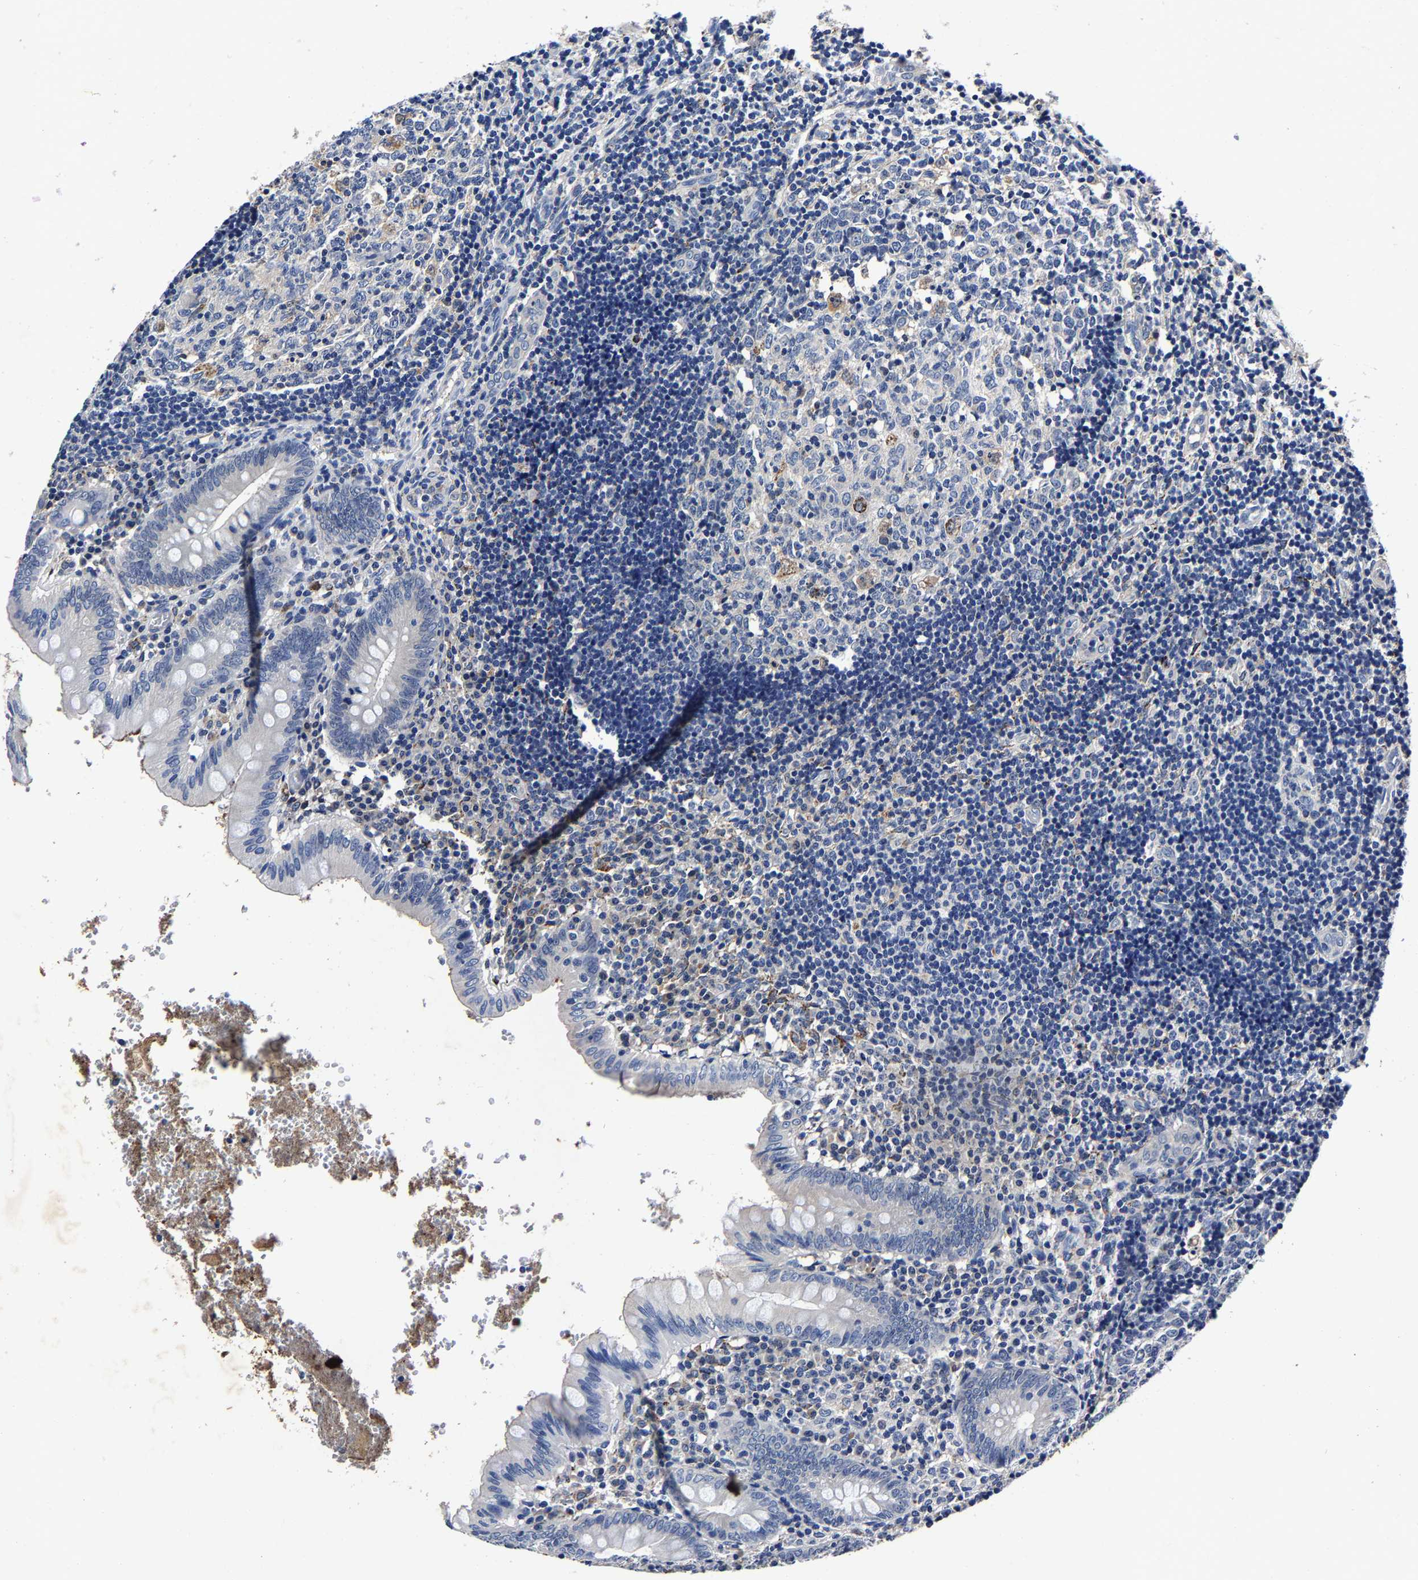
{"staining": {"intensity": "negative", "quantity": "none", "location": "none"}, "tissue": "appendix", "cell_type": "Glandular cells", "image_type": "normal", "snomed": [{"axis": "morphology", "description": "Normal tissue, NOS"}, {"axis": "topography", "description": "Appendix"}], "caption": "Appendix stained for a protein using IHC shows no staining glandular cells.", "gene": "PSPH", "patient": {"sex": "male", "age": 8}}